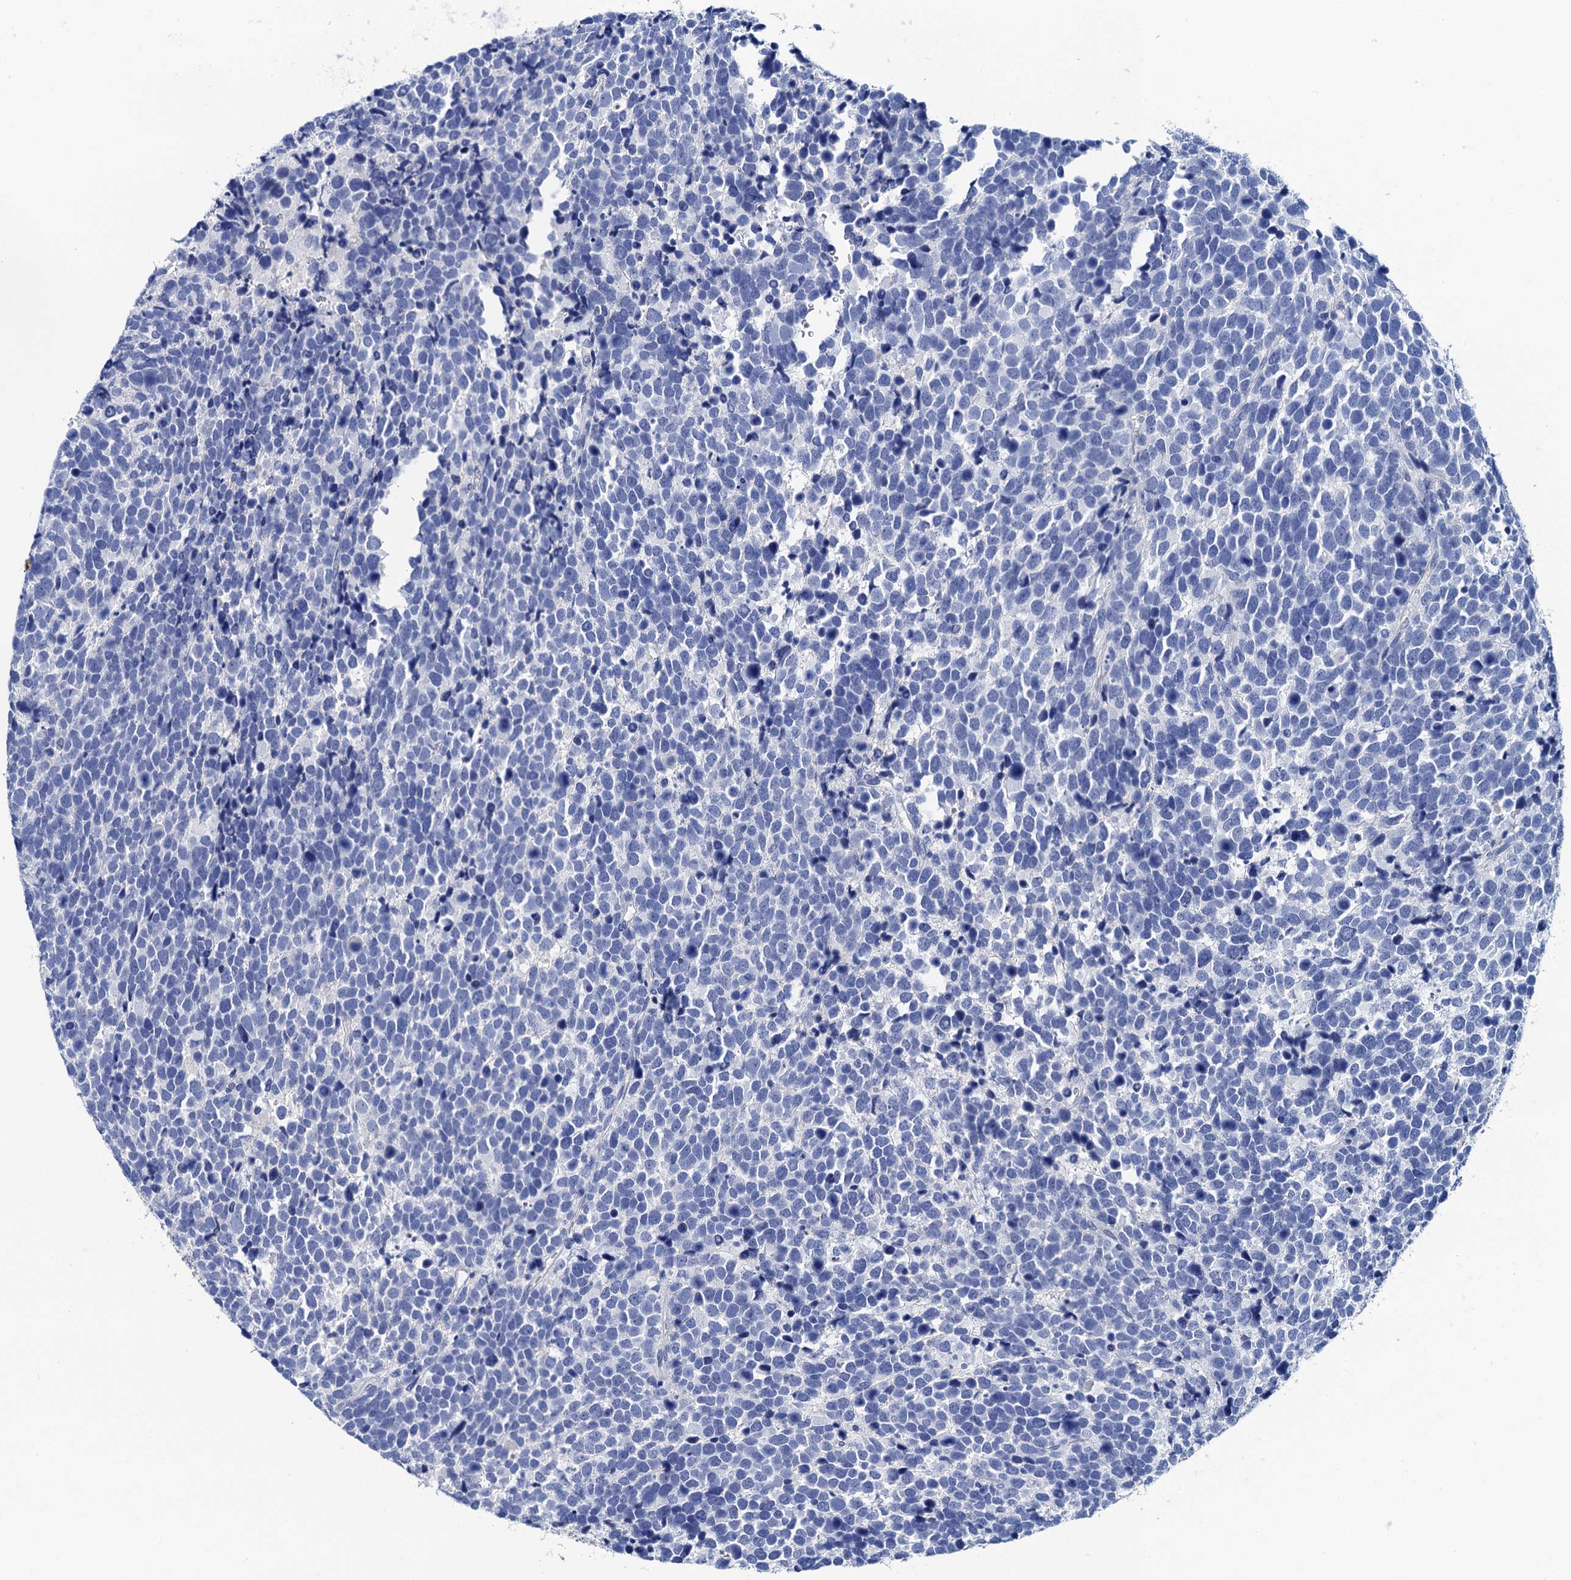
{"staining": {"intensity": "negative", "quantity": "none", "location": "none"}, "tissue": "urothelial cancer", "cell_type": "Tumor cells", "image_type": "cancer", "snomed": [{"axis": "morphology", "description": "Urothelial carcinoma, High grade"}, {"axis": "topography", "description": "Urinary bladder"}], "caption": "Immunohistochemistry photomicrograph of neoplastic tissue: human urothelial carcinoma (high-grade) stained with DAB (3,3'-diaminobenzidine) demonstrates no significant protein positivity in tumor cells.", "gene": "LYPD3", "patient": {"sex": "female", "age": 82}}